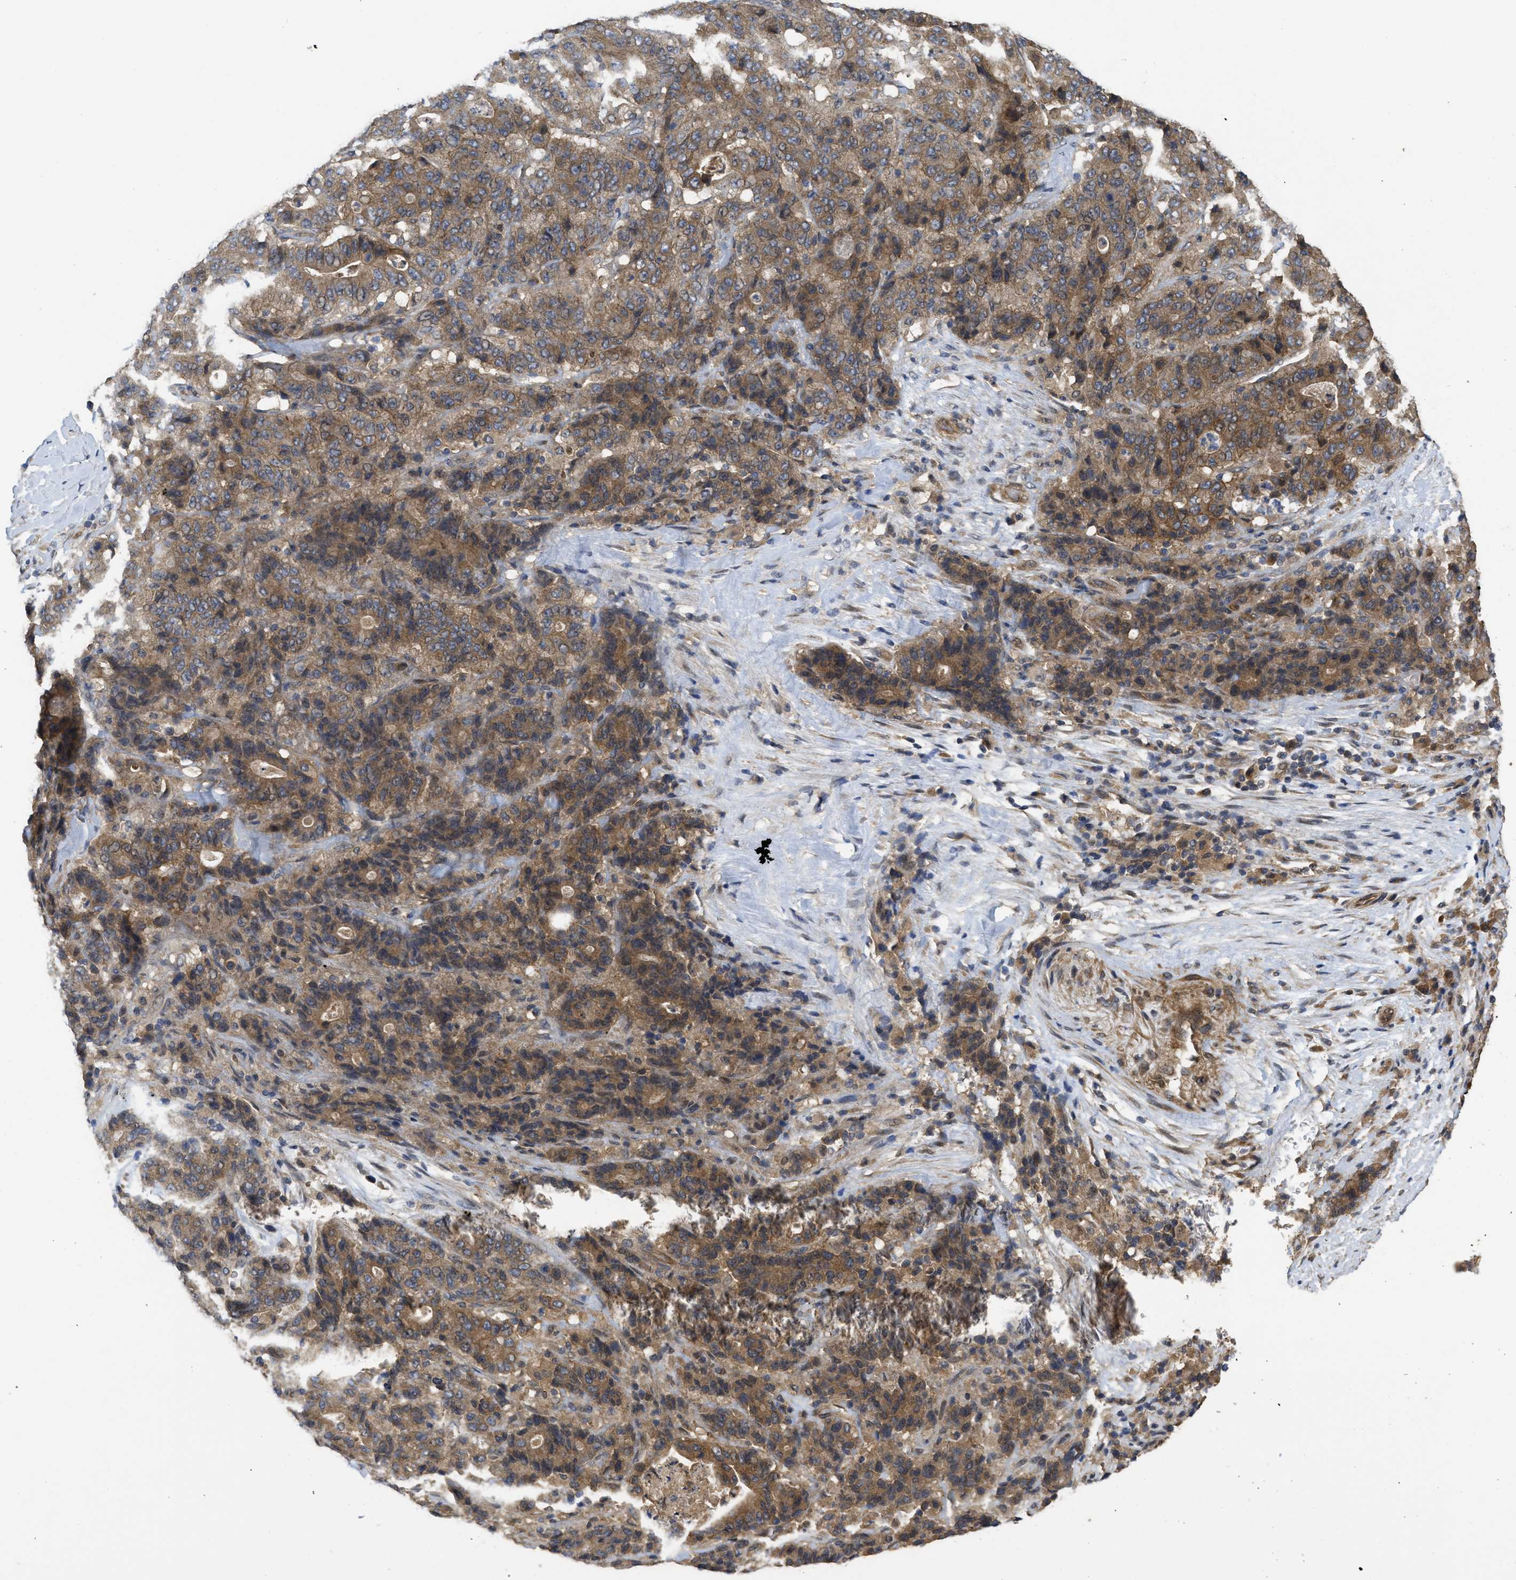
{"staining": {"intensity": "moderate", "quantity": ">75%", "location": "cytoplasmic/membranous"}, "tissue": "stomach cancer", "cell_type": "Tumor cells", "image_type": "cancer", "snomed": [{"axis": "morphology", "description": "Adenocarcinoma, NOS"}, {"axis": "topography", "description": "Stomach"}], "caption": "Immunohistochemistry (IHC) (DAB) staining of adenocarcinoma (stomach) displays moderate cytoplasmic/membranous protein staining in about >75% of tumor cells.", "gene": "FZD6", "patient": {"sex": "female", "age": 73}}